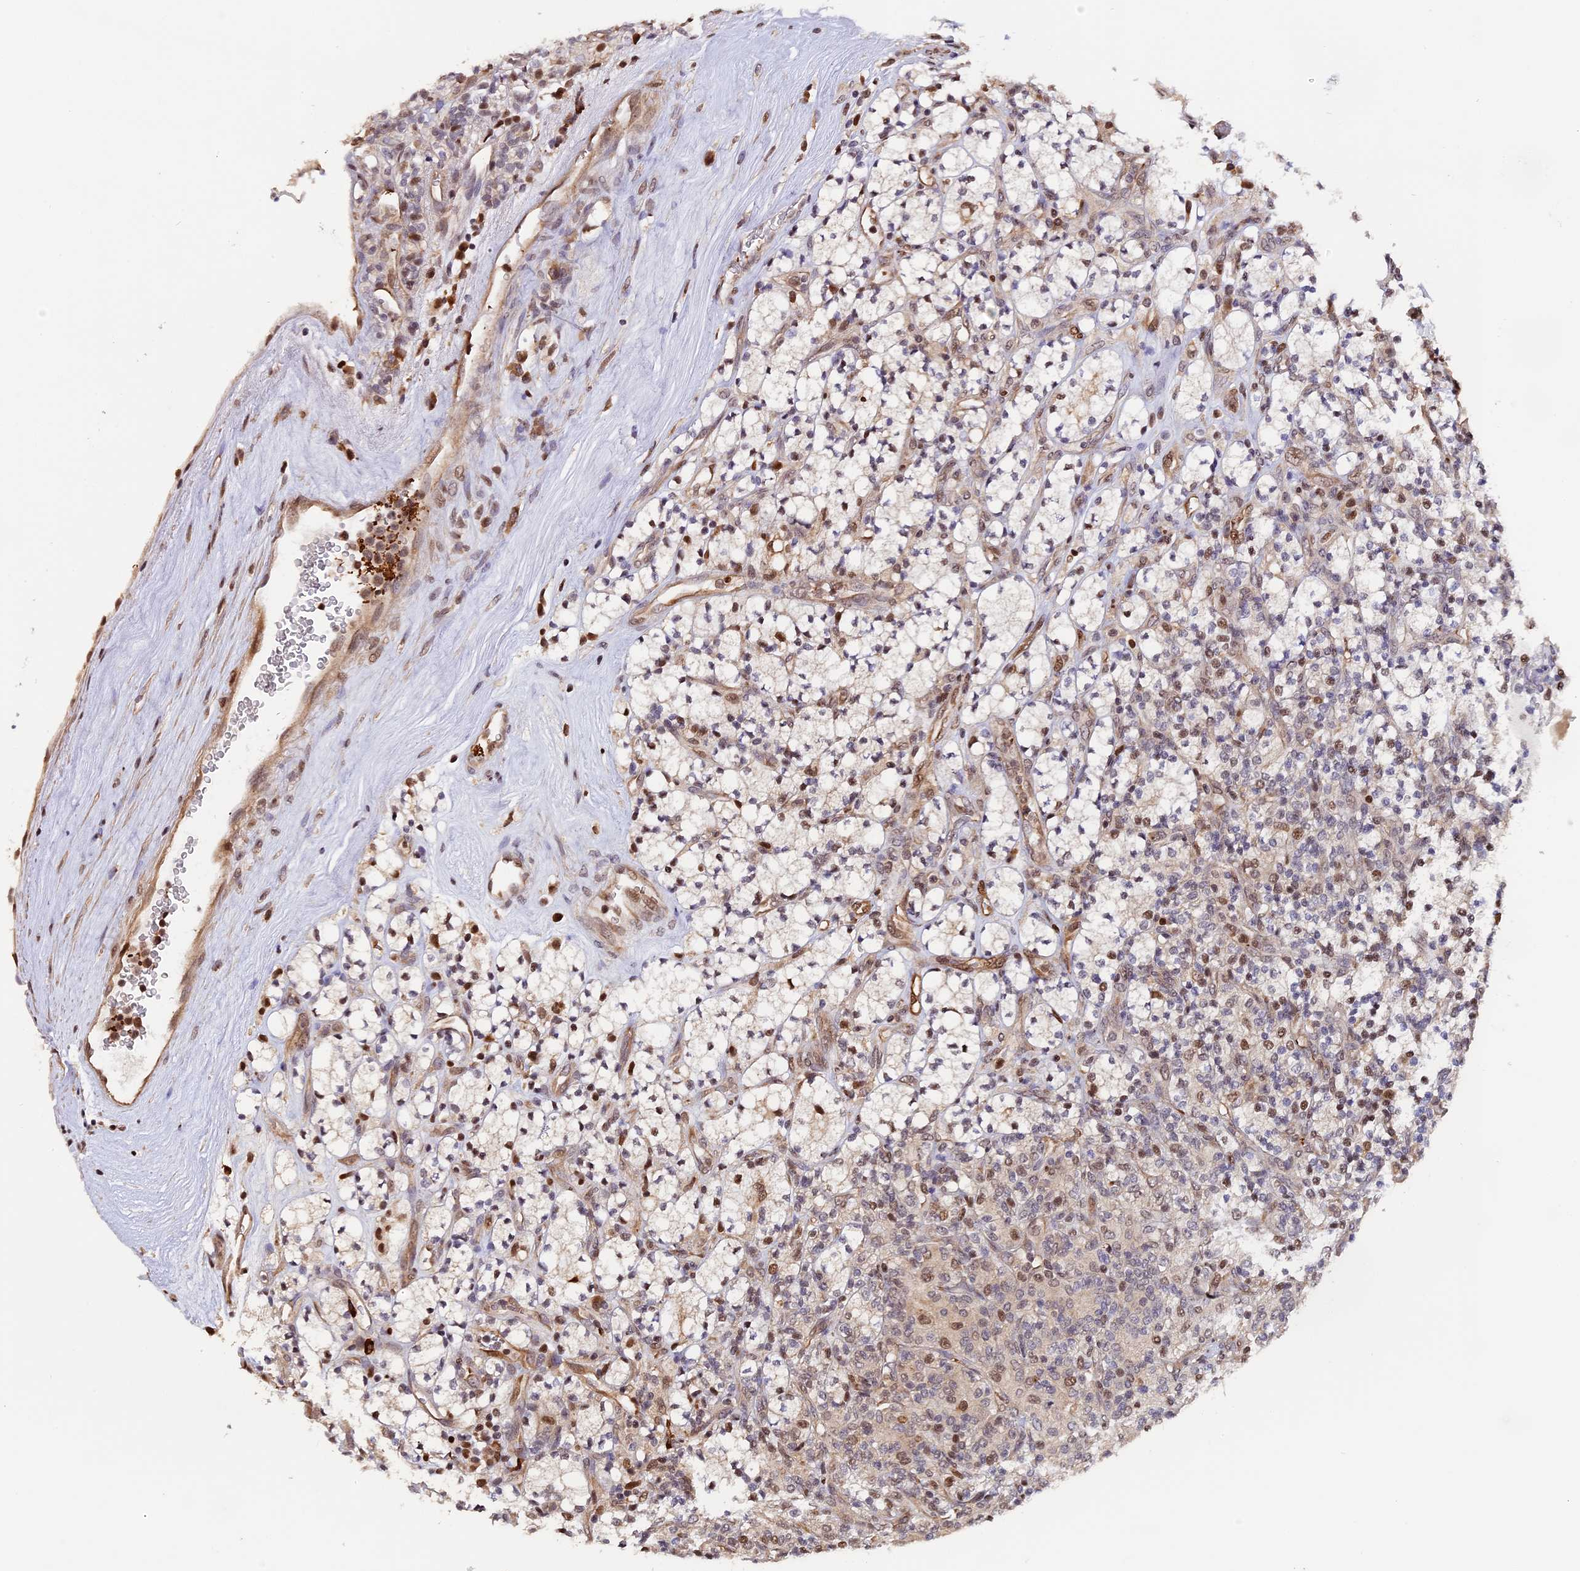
{"staining": {"intensity": "moderate", "quantity": "<25%", "location": "nuclear"}, "tissue": "renal cancer", "cell_type": "Tumor cells", "image_type": "cancer", "snomed": [{"axis": "morphology", "description": "Adenocarcinoma, NOS"}, {"axis": "topography", "description": "Kidney"}], "caption": "About <25% of tumor cells in adenocarcinoma (renal) show moderate nuclear protein positivity as visualized by brown immunohistochemical staining.", "gene": "HERPUD1", "patient": {"sex": "male", "age": 77}}